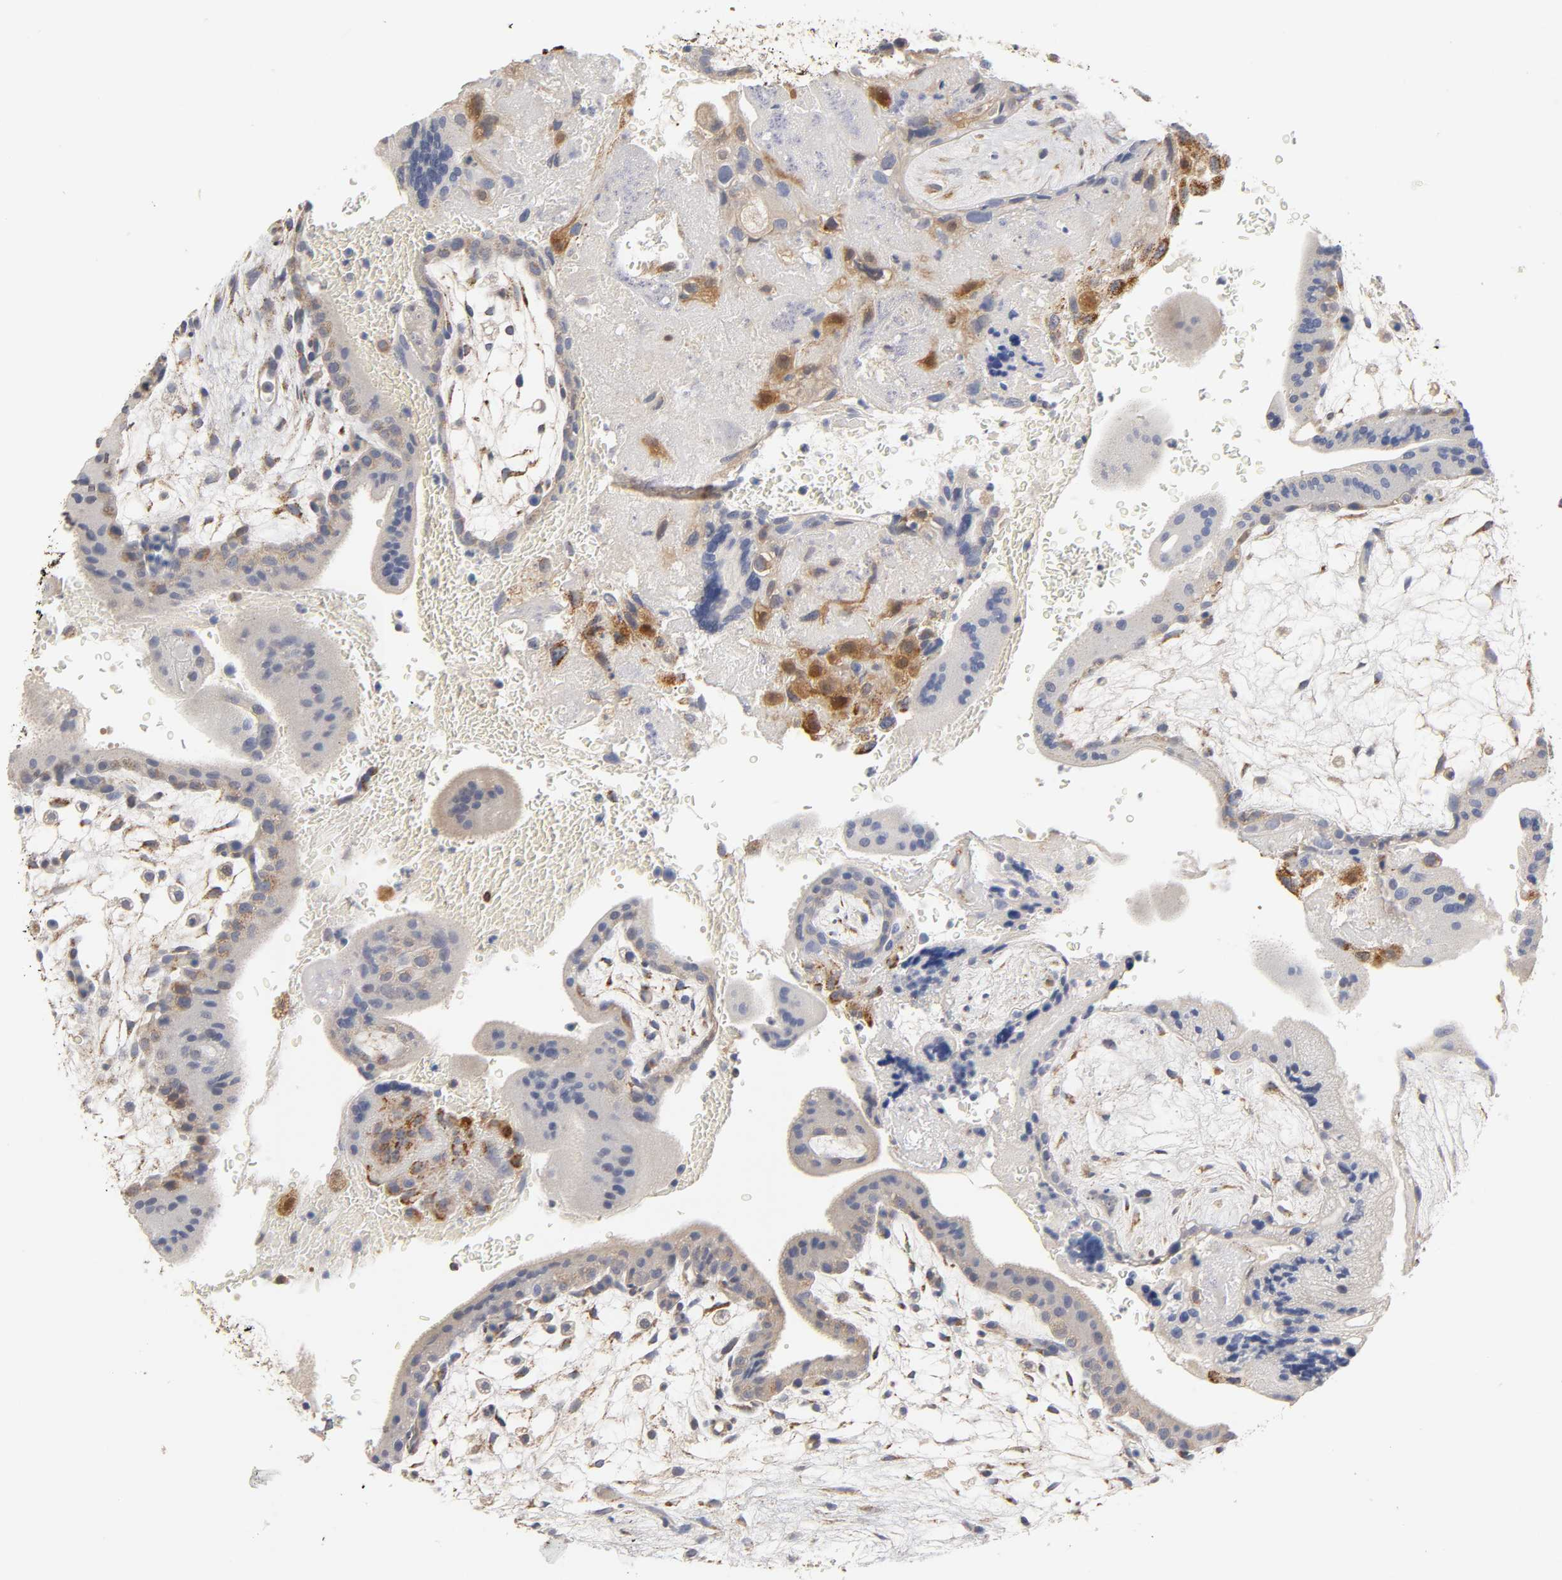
{"staining": {"intensity": "strong", "quantity": ">75%", "location": "cytoplasmic/membranous,nuclear"}, "tissue": "placenta", "cell_type": "Decidual cells", "image_type": "normal", "snomed": [{"axis": "morphology", "description": "Normal tissue, NOS"}, {"axis": "topography", "description": "Placenta"}], "caption": "Placenta stained for a protein demonstrates strong cytoplasmic/membranous,nuclear positivity in decidual cells. The protein is stained brown, and the nuclei are stained in blue (DAB (3,3'-diaminobenzidine) IHC with brightfield microscopy, high magnification).", "gene": "ISG15", "patient": {"sex": "female", "age": 35}}